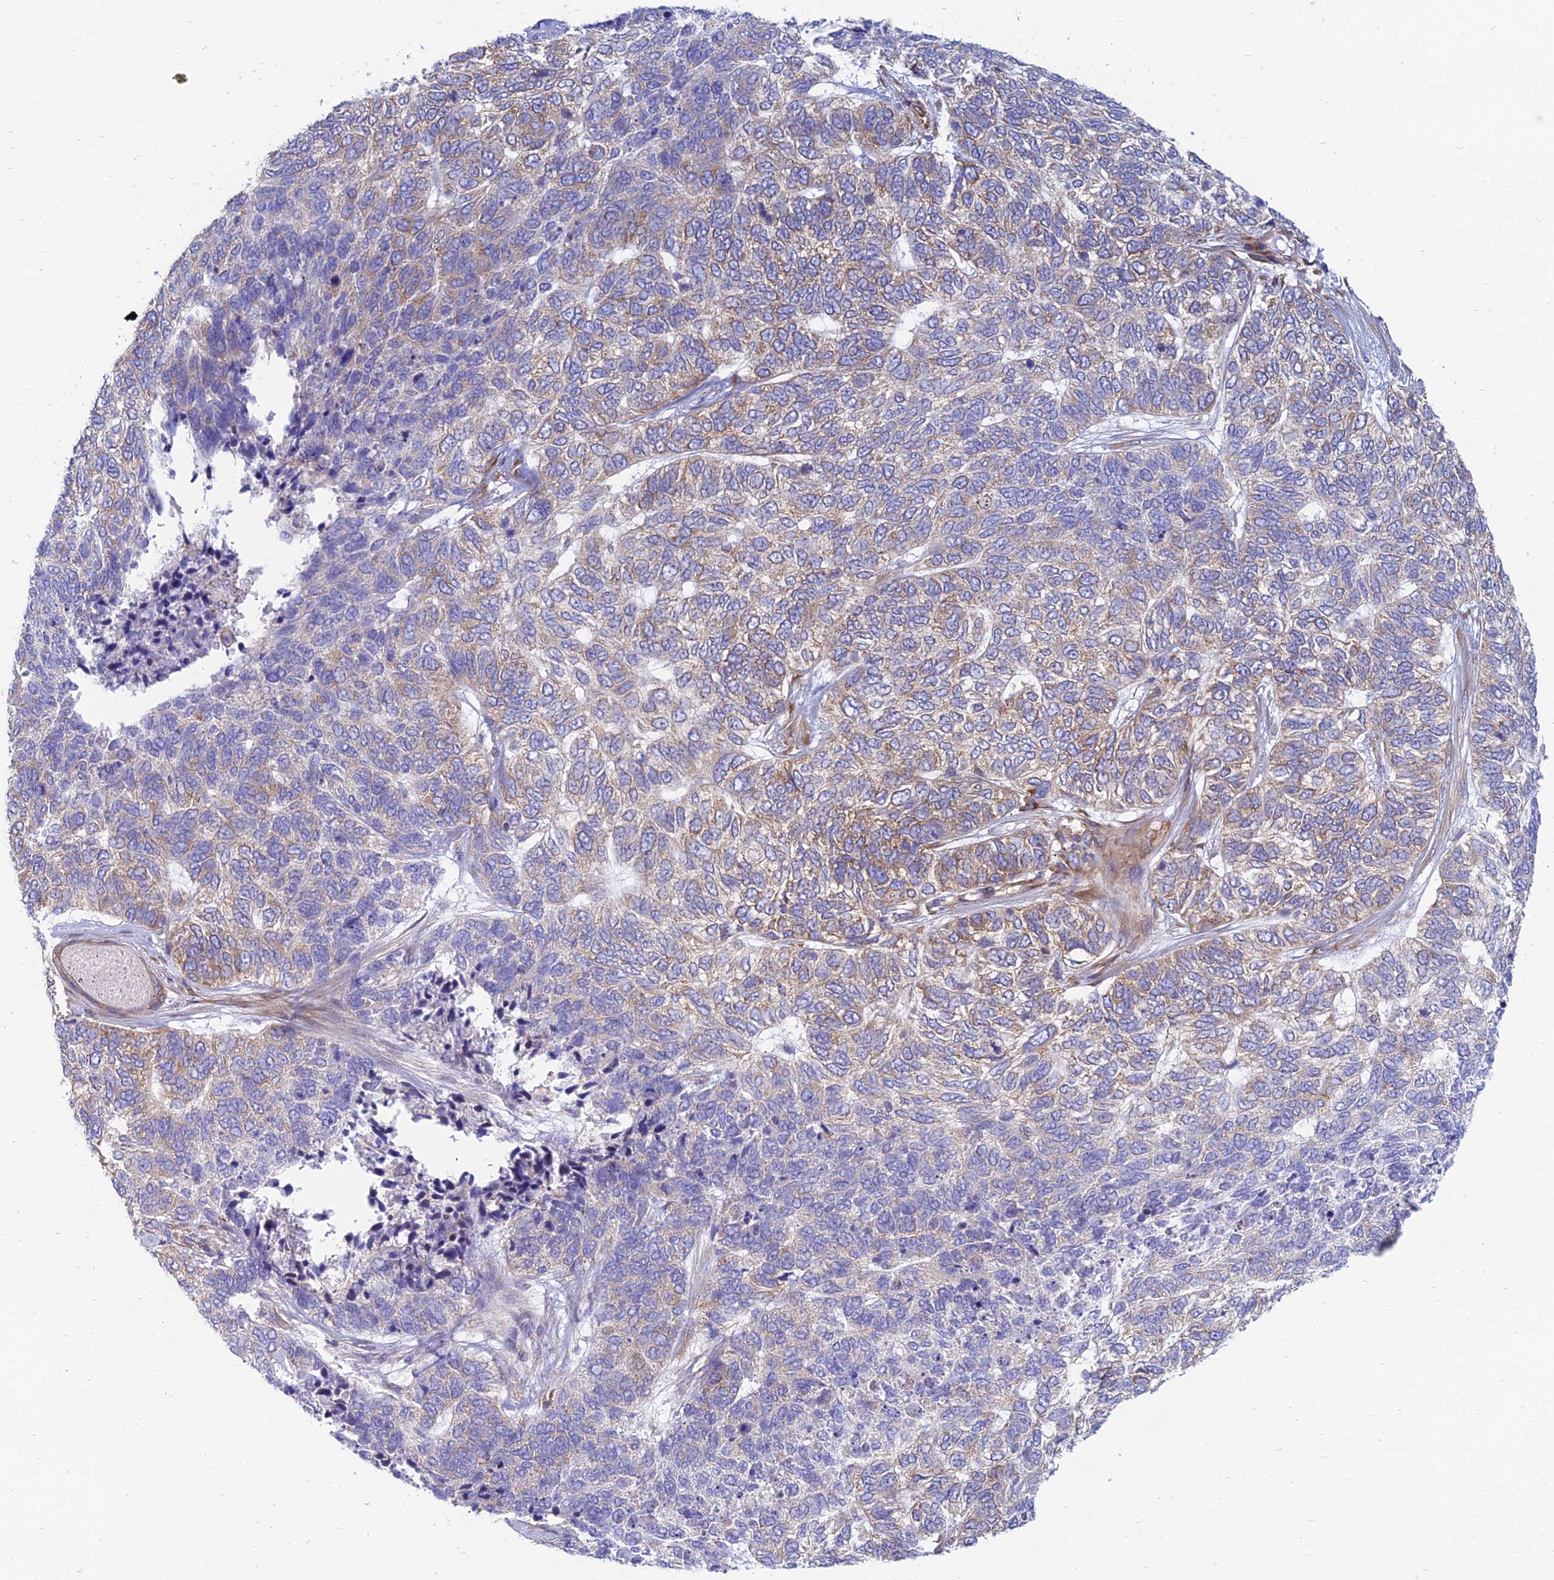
{"staining": {"intensity": "moderate", "quantity": "25%-75%", "location": "cytoplasmic/membranous"}, "tissue": "skin cancer", "cell_type": "Tumor cells", "image_type": "cancer", "snomed": [{"axis": "morphology", "description": "Basal cell carcinoma"}, {"axis": "topography", "description": "Skin"}], "caption": "High-magnification brightfield microscopy of skin cancer stained with DAB (brown) and counterstained with hematoxylin (blue). tumor cells exhibit moderate cytoplasmic/membranous expression is identified in approximately25%-75% of cells. (DAB (3,3'-diaminobenzidine) IHC with brightfield microscopy, high magnification).", "gene": "TXLNA", "patient": {"sex": "female", "age": 65}}